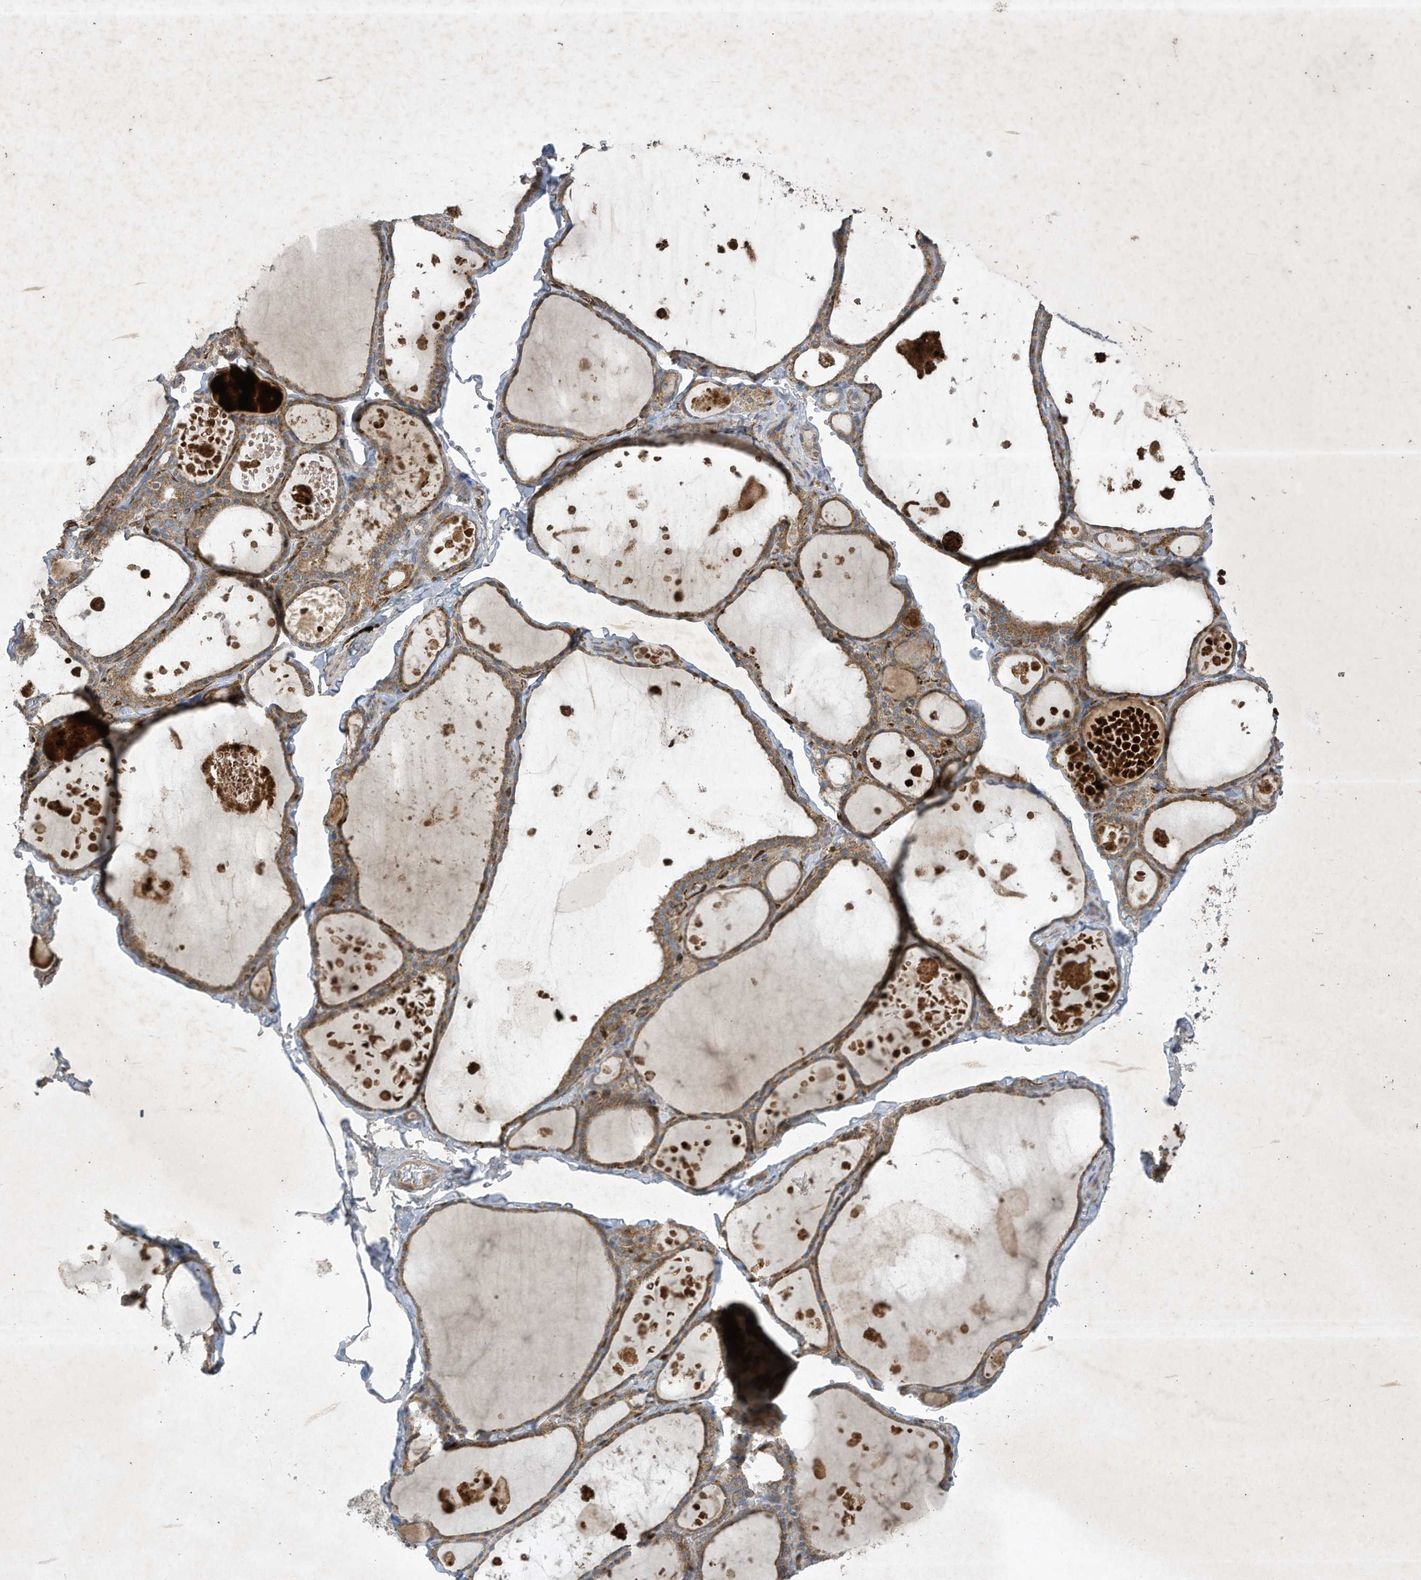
{"staining": {"intensity": "moderate", "quantity": ">75%", "location": "cytoplasmic/membranous"}, "tissue": "thyroid gland", "cell_type": "Glandular cells", "image_type": "normal", "snomed": [{"axis": "morphology", "description": "Normal tissue, NOS"}, {"axis": "topography", "description": "Thyroid gland"}], "caption": "Glandular cells demonstrate medium levels of moderate cytoplasmic/membranous positivity in about >75% of cells in benign human thyroid gland. Immunohistochemistry (ihc) stains the protein of interest in brown and the nuclei are stained blue.", "gene": "SYNJ2", "patient": {"sex": "male", "age": 56}}